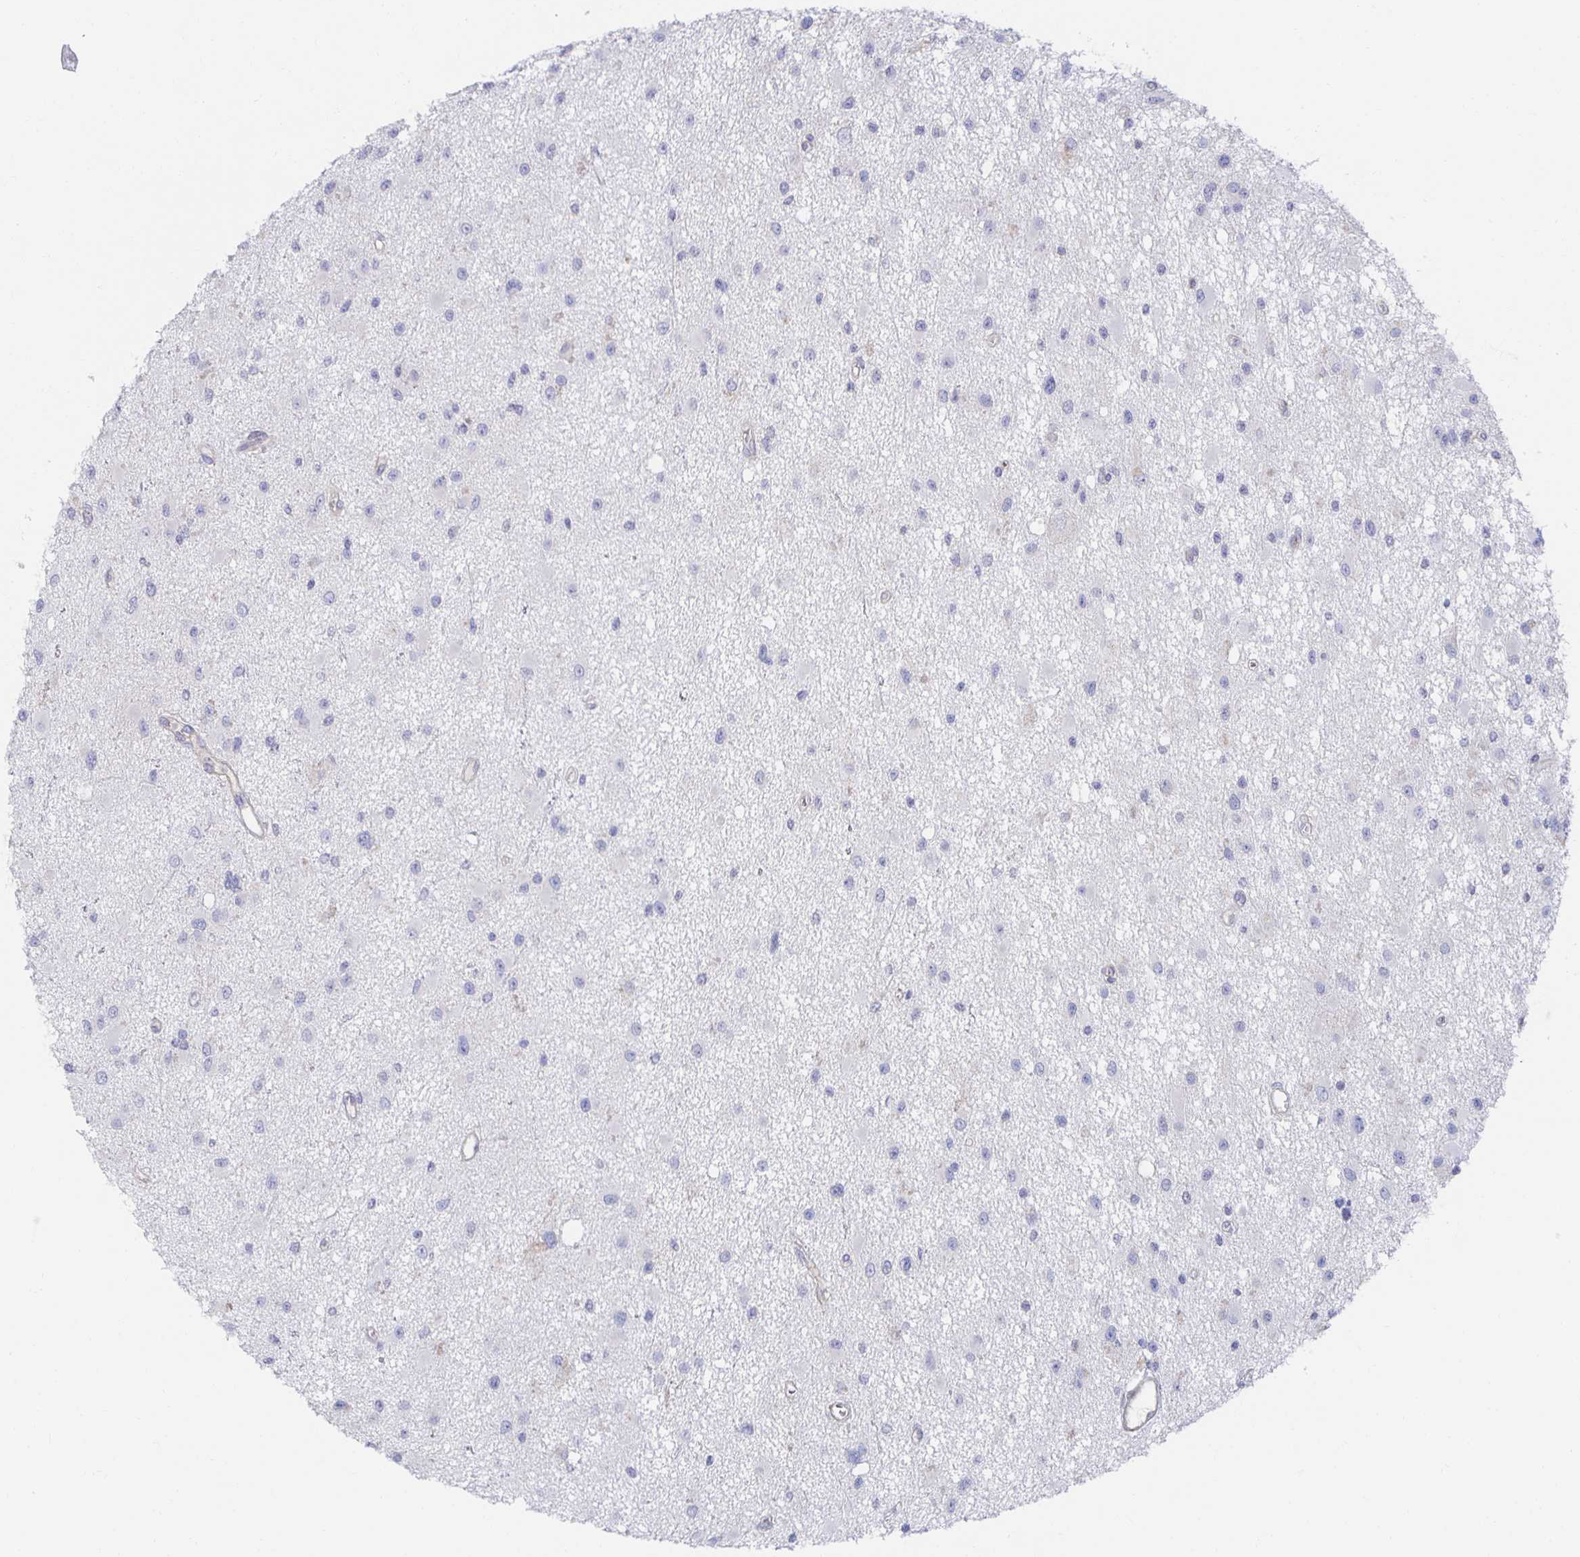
{"staining": {"intensity": "negative", "quantity": "none", "location": "none"}, "tissue": "glioma", "cell_type": "Tumor cells", "image_type": "cancer", "snomed": [{"axis": "morphology", "description": "Glioma, malignant, High grade"}, {"axis": "topography", "description": "Brain"}], "caption": "Tumor cells are negative for protein expression in human glioma.", "gene": "BAD", "patient": {"sex": "male", "age": 54}}